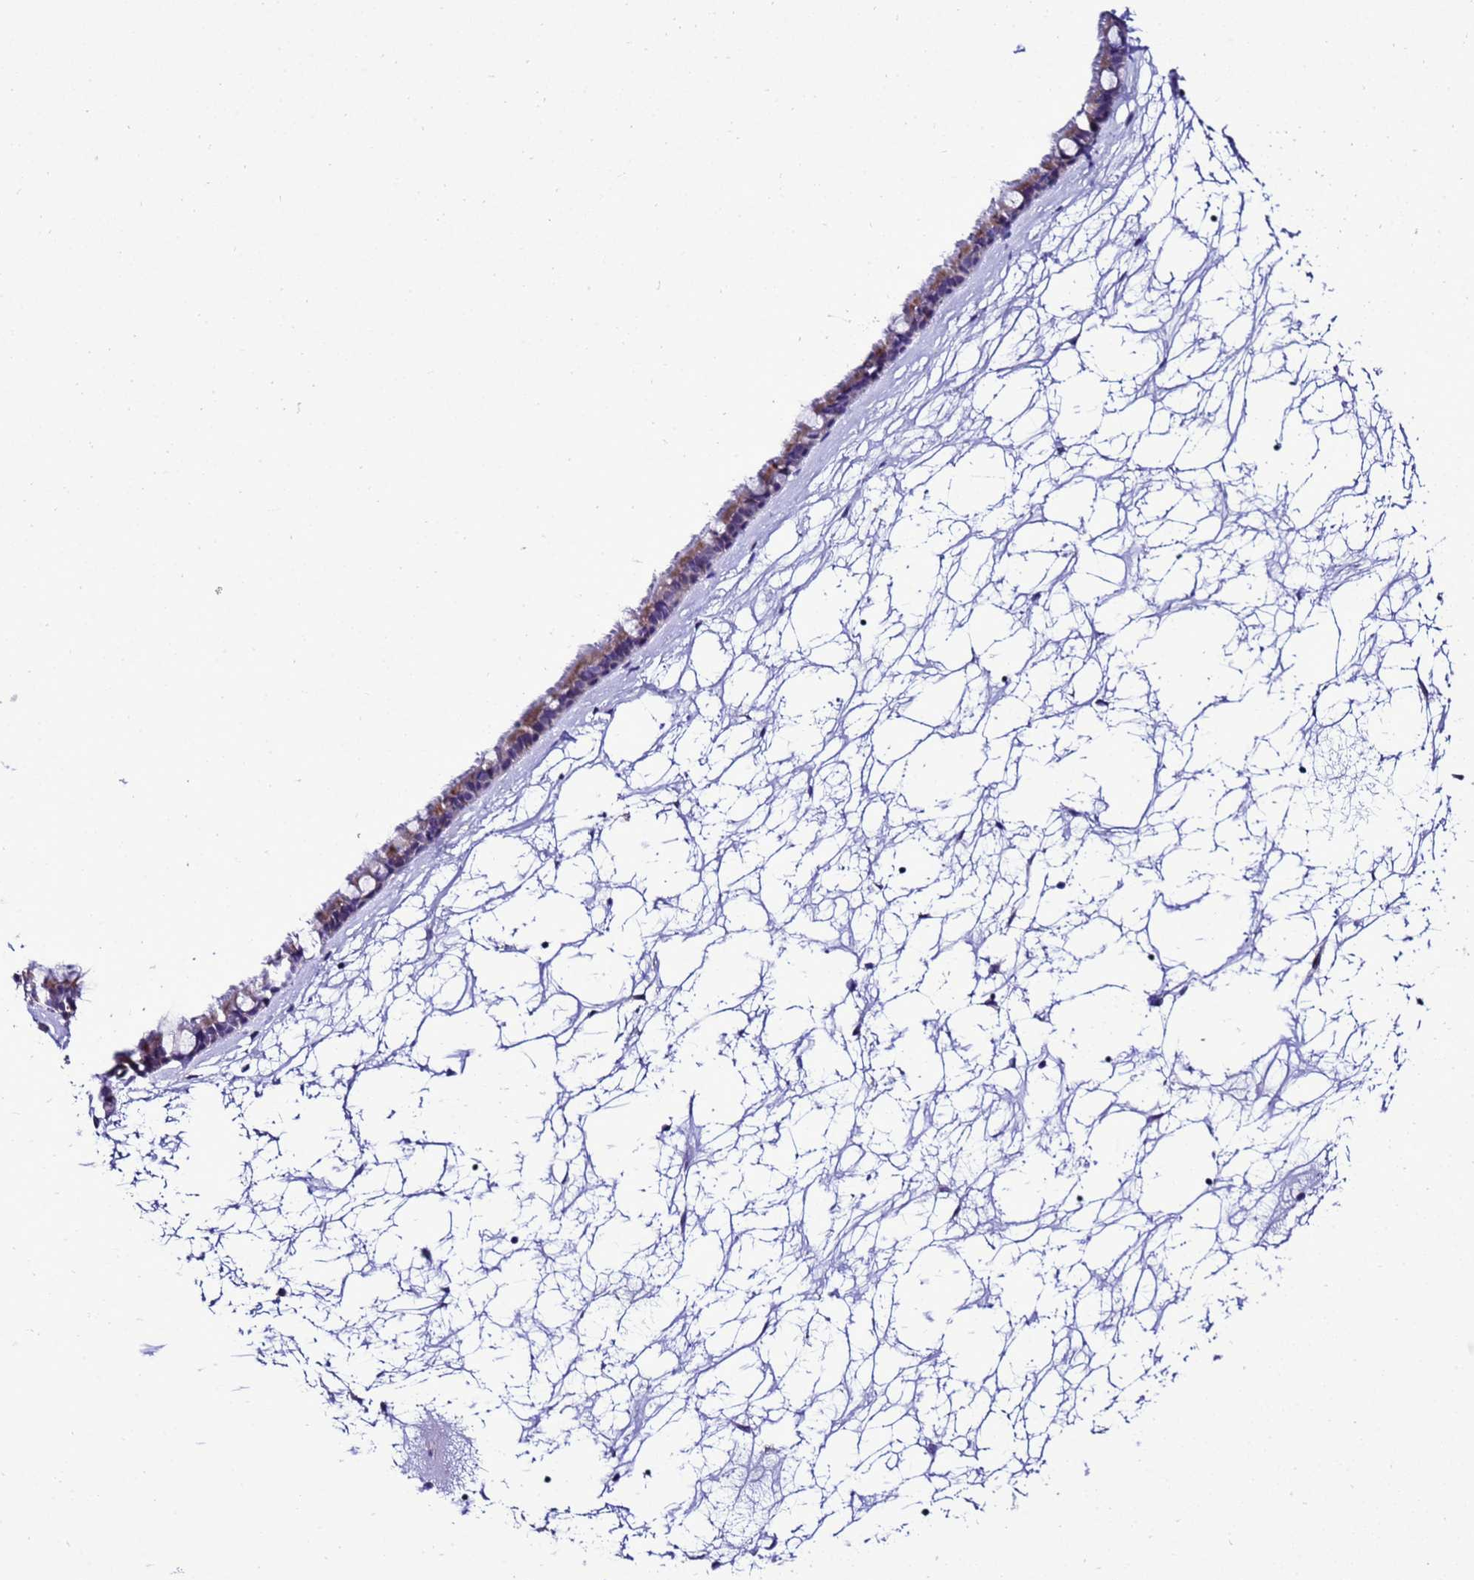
{"staining": {"intensity": "moderate", "quantity": "25%-75%", "location": "cytoplasmic/membranous"}, "tissue": "nasopharynx", "cell_type": "Respiratory epithelial cells", "image_type": "normal", "snomed": [{"axis": "morphology", "description": "Normal tissue, NOS"}, {"axis": "topography", "description": "Nasopharynx"}], "caption": "Immunohistochemistry (IHC) micrograph of benign nasopharynx stained for a protein (brown), which demonstrates medium levels of moderate cytoplasmic/membranous expression in approximately 25%-75% of respiratory epithelial cells.", "gene": "DPH6", "patient": {"sex": "male", "age": 64}}